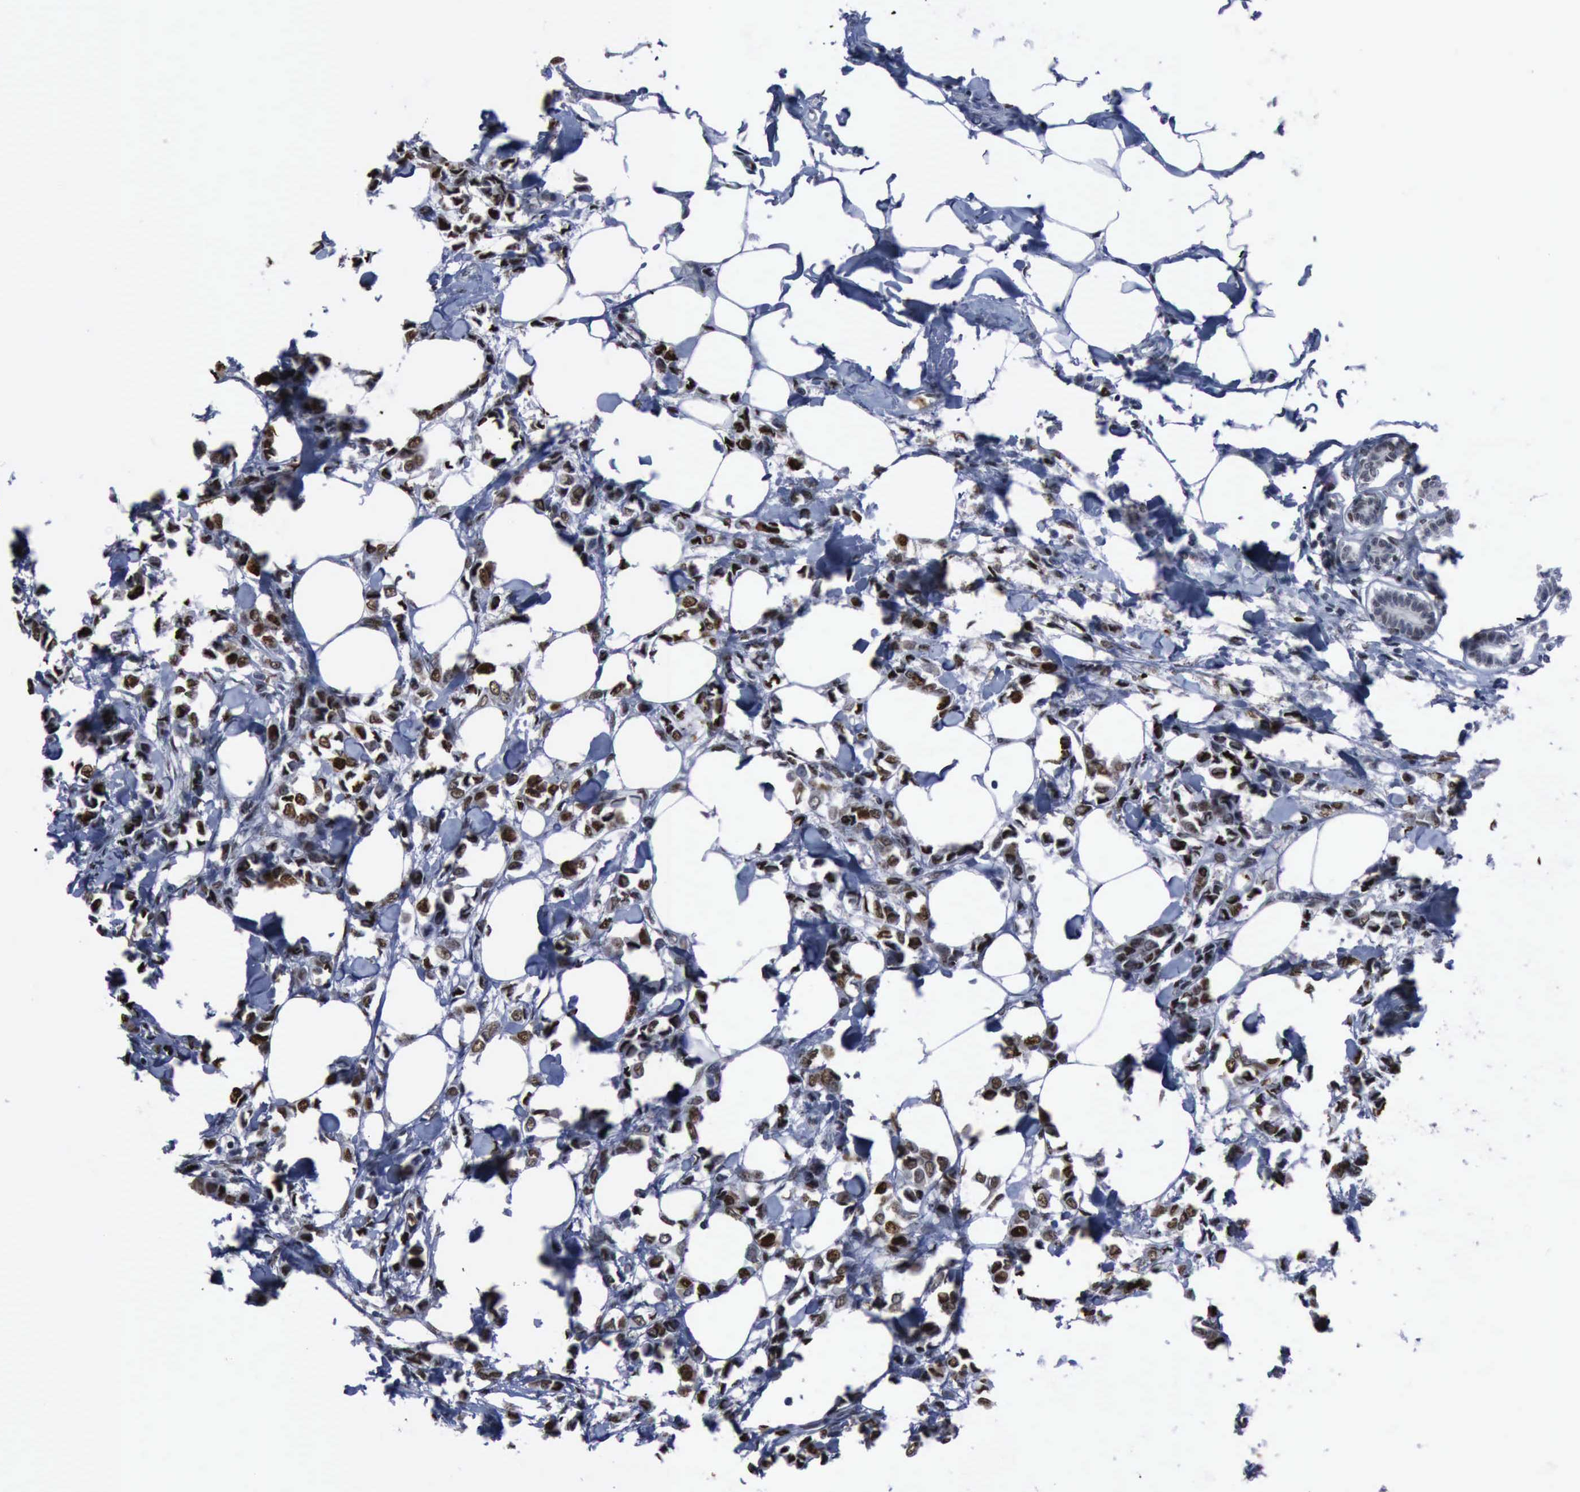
{"staining": {"intensity": "strong", "quantity": ">75%", "location": "nuclear"}, "tissue": "breast cancer", "cell_type": "Tumor cells", "image_type": "cancer", "snomed": [{"axis": "morphology", "description": "Lobular carcinoma"}, {"axis": "topography", "description": "Breast"}], "caption": "DAB immunohistochemical staining of lobular carcinoma (breast) reveals strong nuclear protein staining in about >75% of tumor cells.", "gene": "PCNA", "patient": {"sex": "female", "age": 51}}